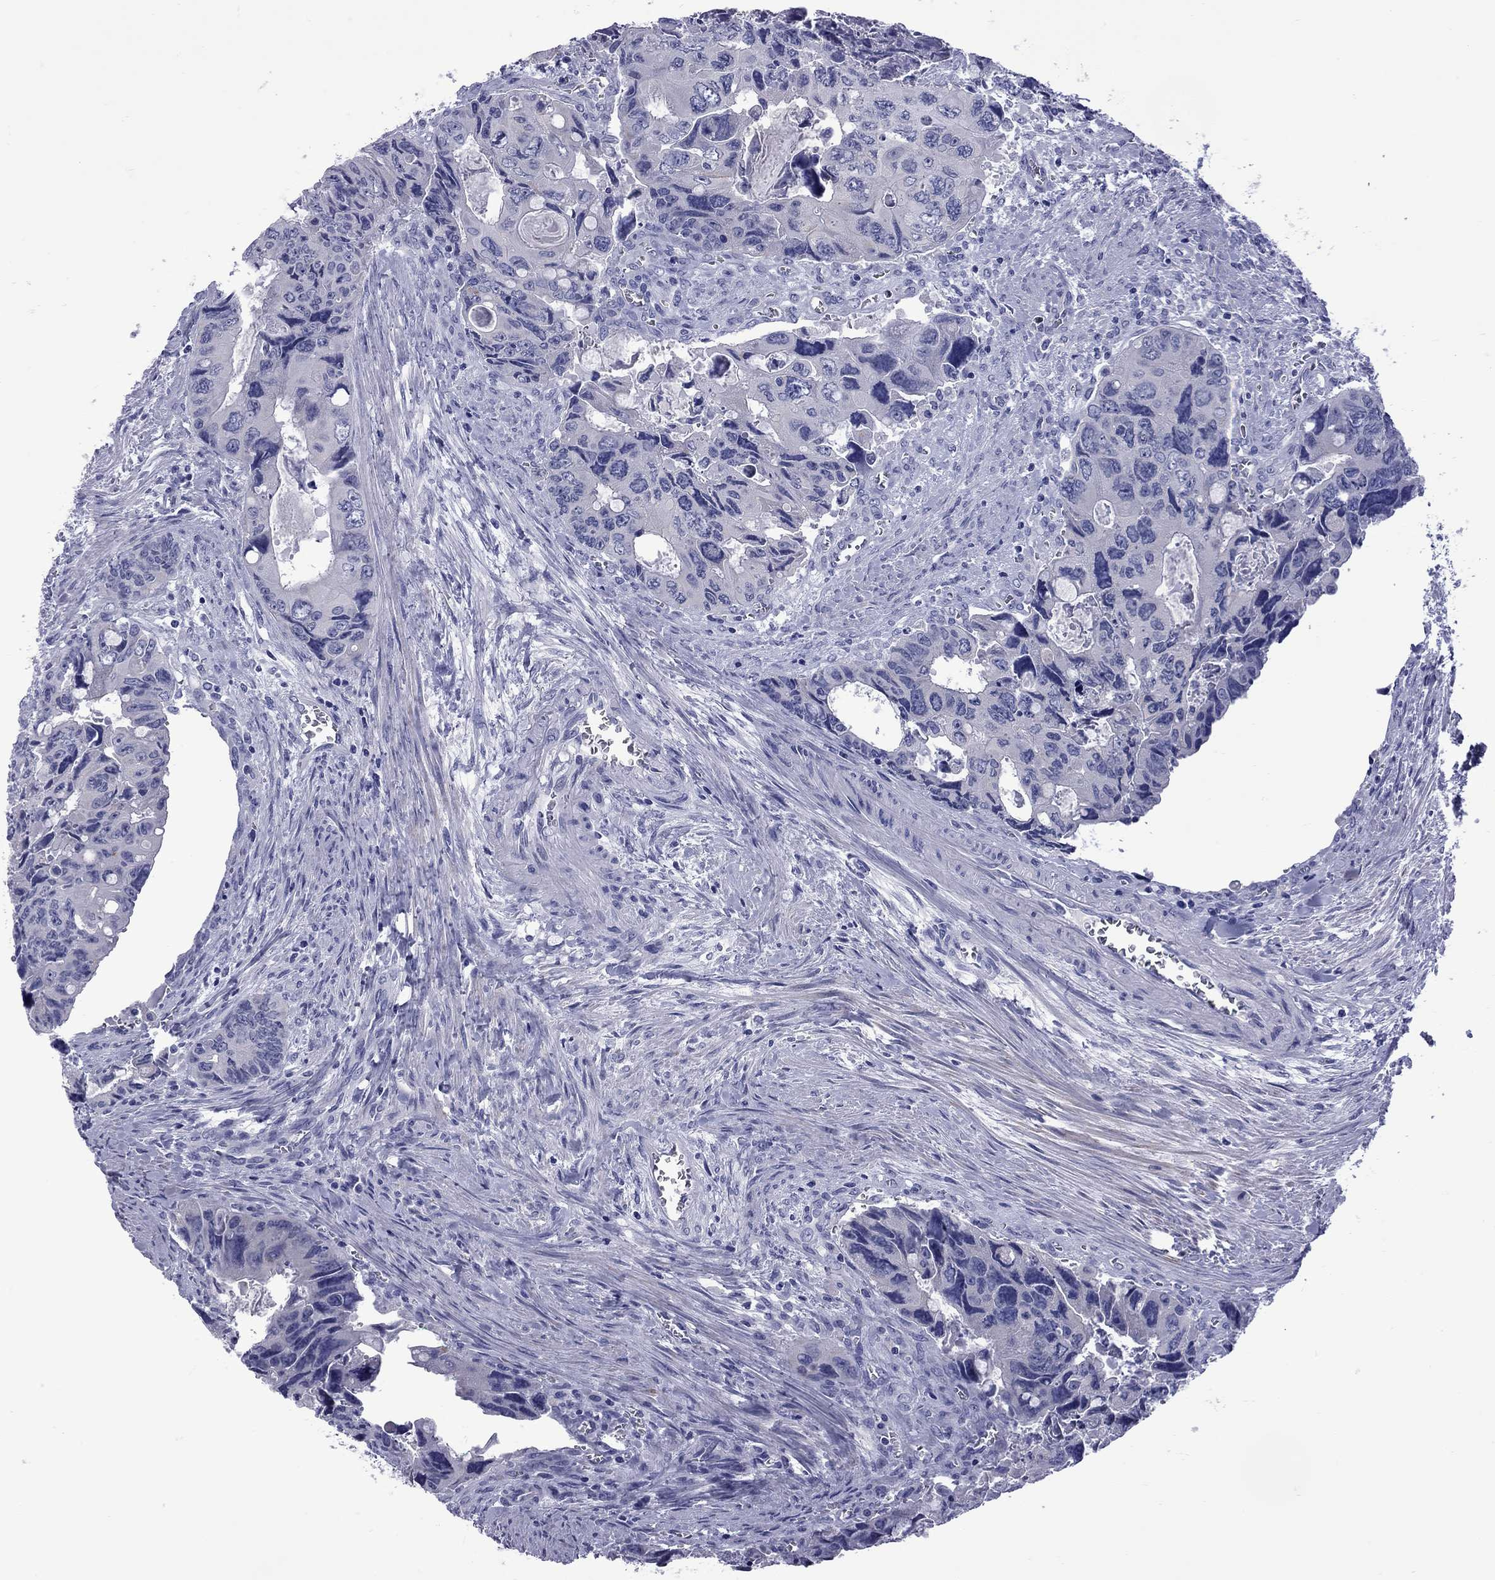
{"staining": {"intensity": "negative", "quantity": "none", "location": "none"}, "tissue": "colorectal cancer", "cell_type": "Tumor cells", "image_type": "cancer", "snomed": [{"axis": "morphology", "description": "Adenocarcinoma, NOS"}, {"axis": "topography", "description": "Rectum"}], "caption": "Immunohistochemistry histopathology image of human colorectal adenocarcinoma stained for a protein (brown), which shows no expression in tumor cells.", "gene": "EPPIN", "patient": {"sex": "male", "age": 62}}